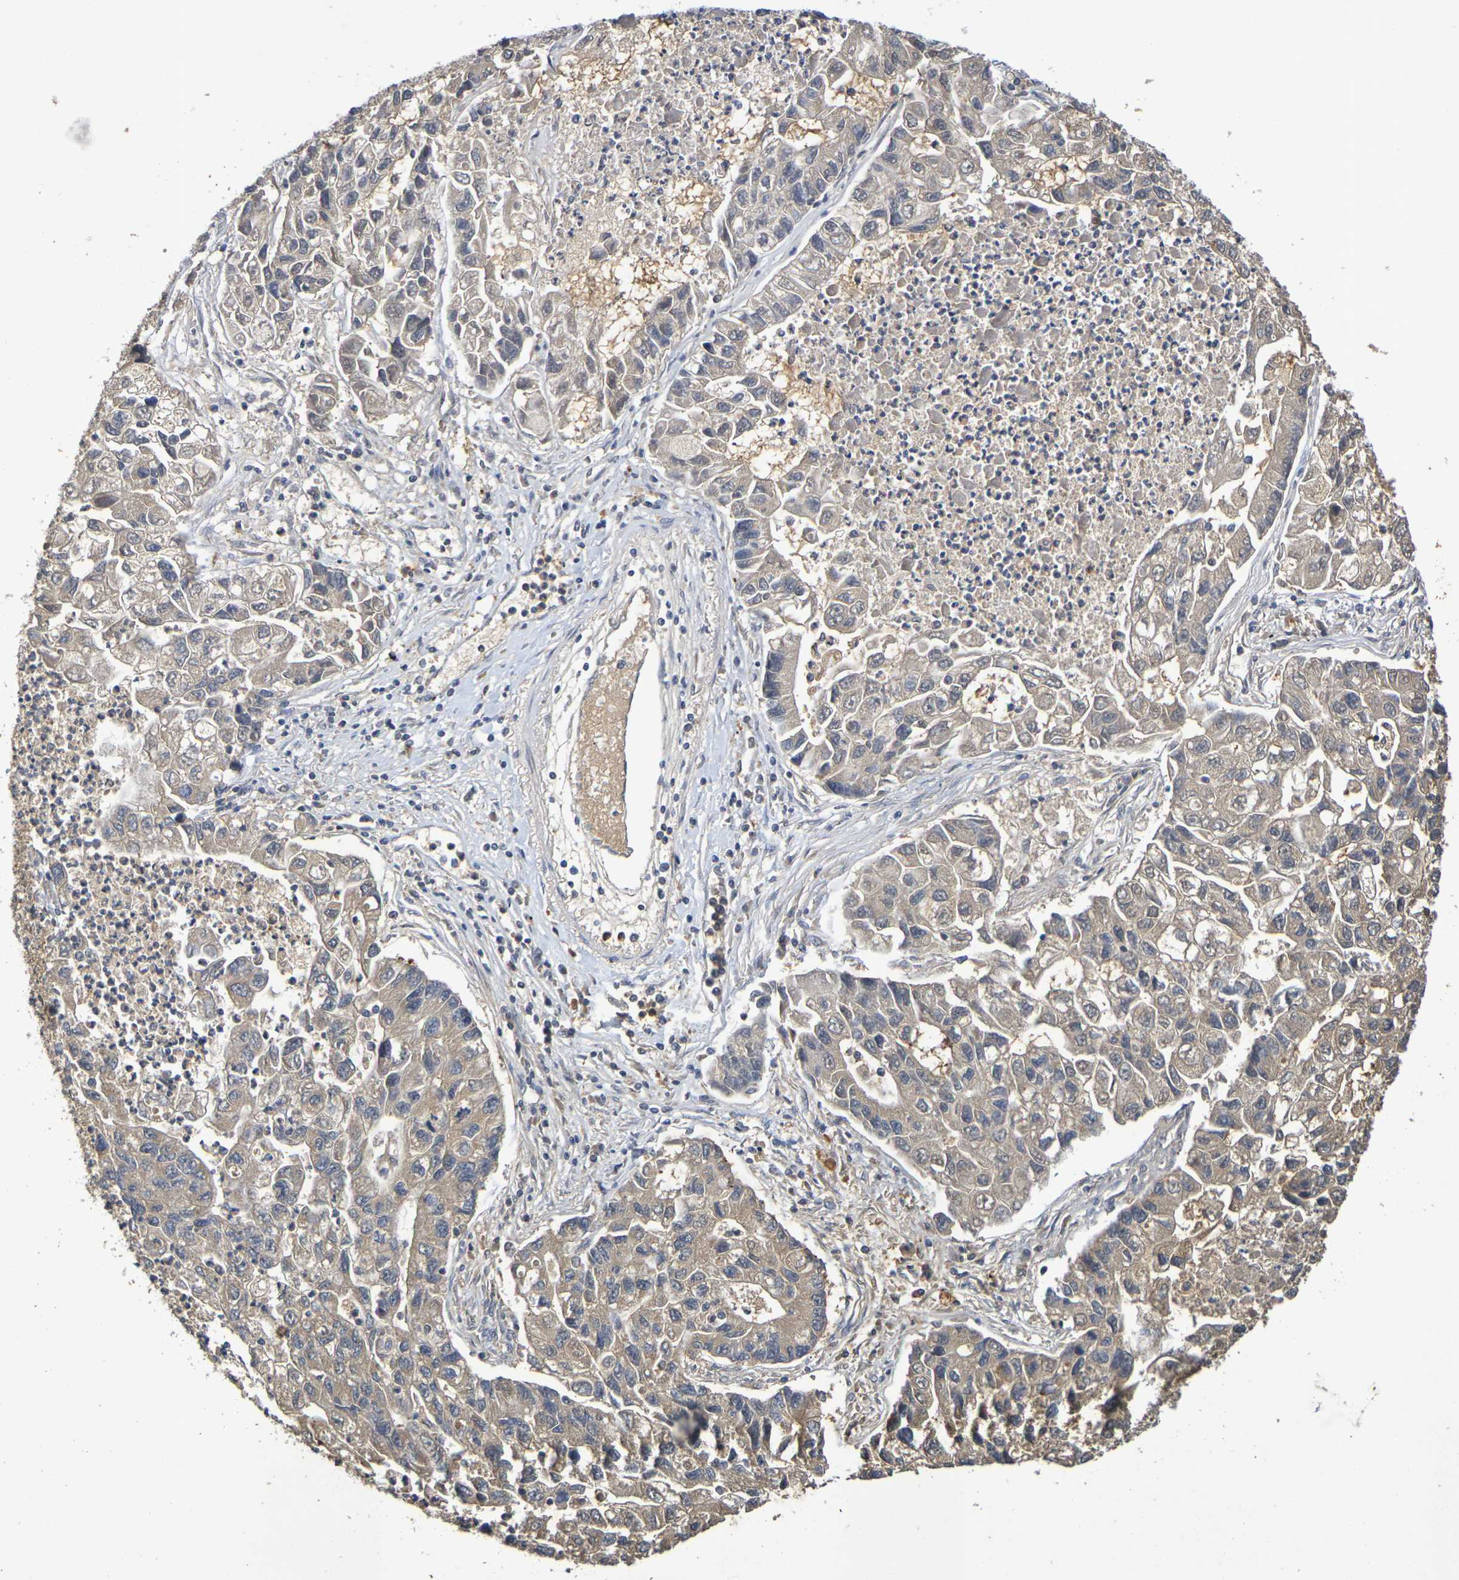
{"staining": {"intensity": "weak", "quantity": ">75%", "location": "cytoplasmic/membranous"}, "tissue": "lung cancer", "cell_type": "Tumor cells", "image_type": "cancer", "snomed": [{"axis": "morphology", "description": "Adenocarcinoma, NOS"}, {"axis": "topography", "description": "Lung"}], "caption": "Lung cancer stained with immunohistochemistry (IHC) exhibits weak cytoplasmic/membranous expression in about >75% of tumor cells.", "gene": "TERF2", "patient": {"sex": "female", "age": 51}}